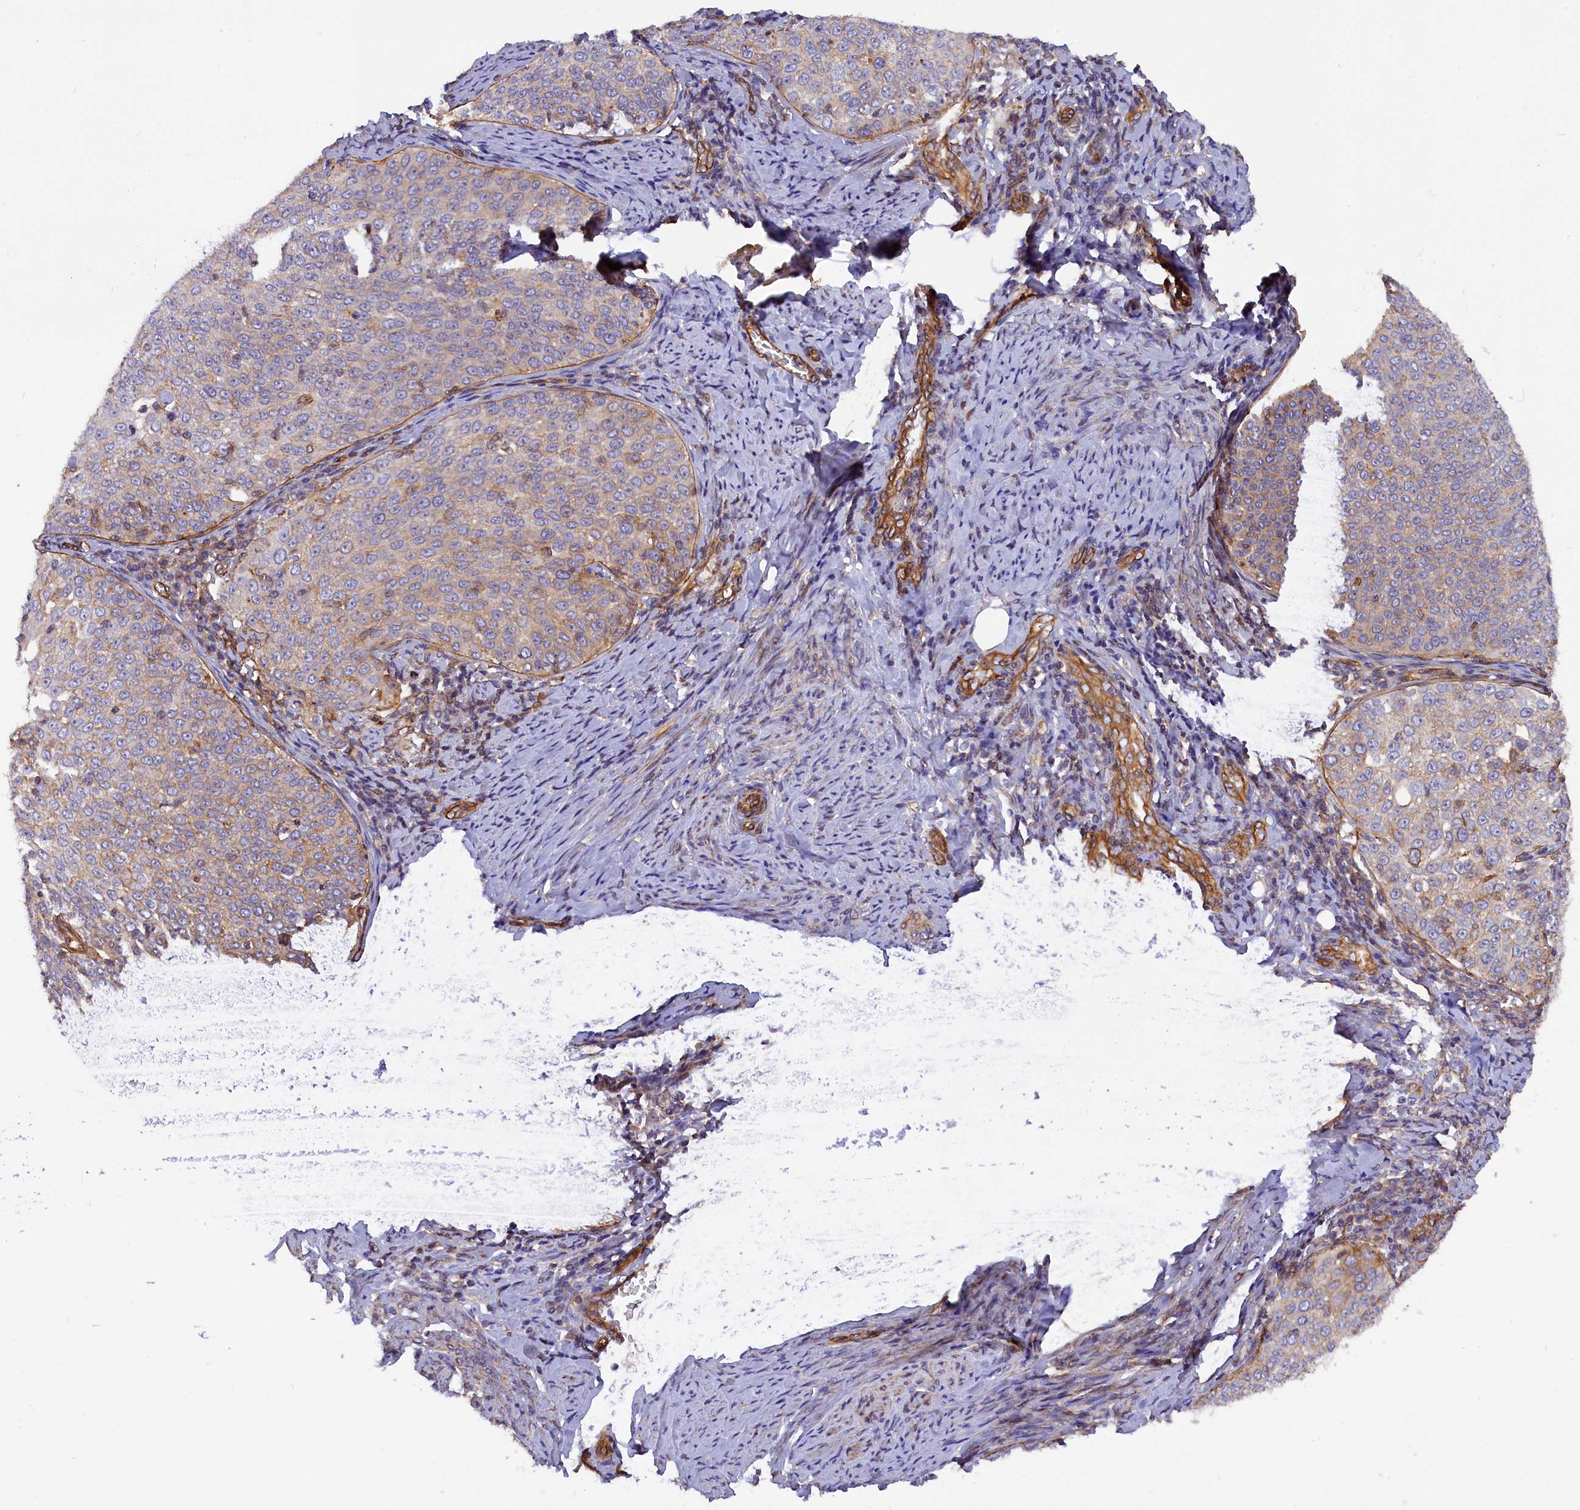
{"staining": {"intensity": "weak", "quantity": "<25%", "location": "cytoplasmic/membranous"}, "tissue": "cervical cancer", "cell_type": "Tumor cells", "image_type": "cancer", "snomed": [{"axis": "morphology", "description": "Squamous cell carcinoma, NOS"}, {"axis": "topography", "description": "Cervix"}], "caption": "A high-resolution micrograph shows IHC staining of cervical squamous cell carcinoma, which exhibits no significant expression in tumor cells. Brightfield microscopy of IHC stained with DAB (3,3'-diaminobenzidine) (brown) and hematoxylin (blue), captured at high magnification.", "gene": "MED20", "patient": {"sex": "female", "age": 57}}